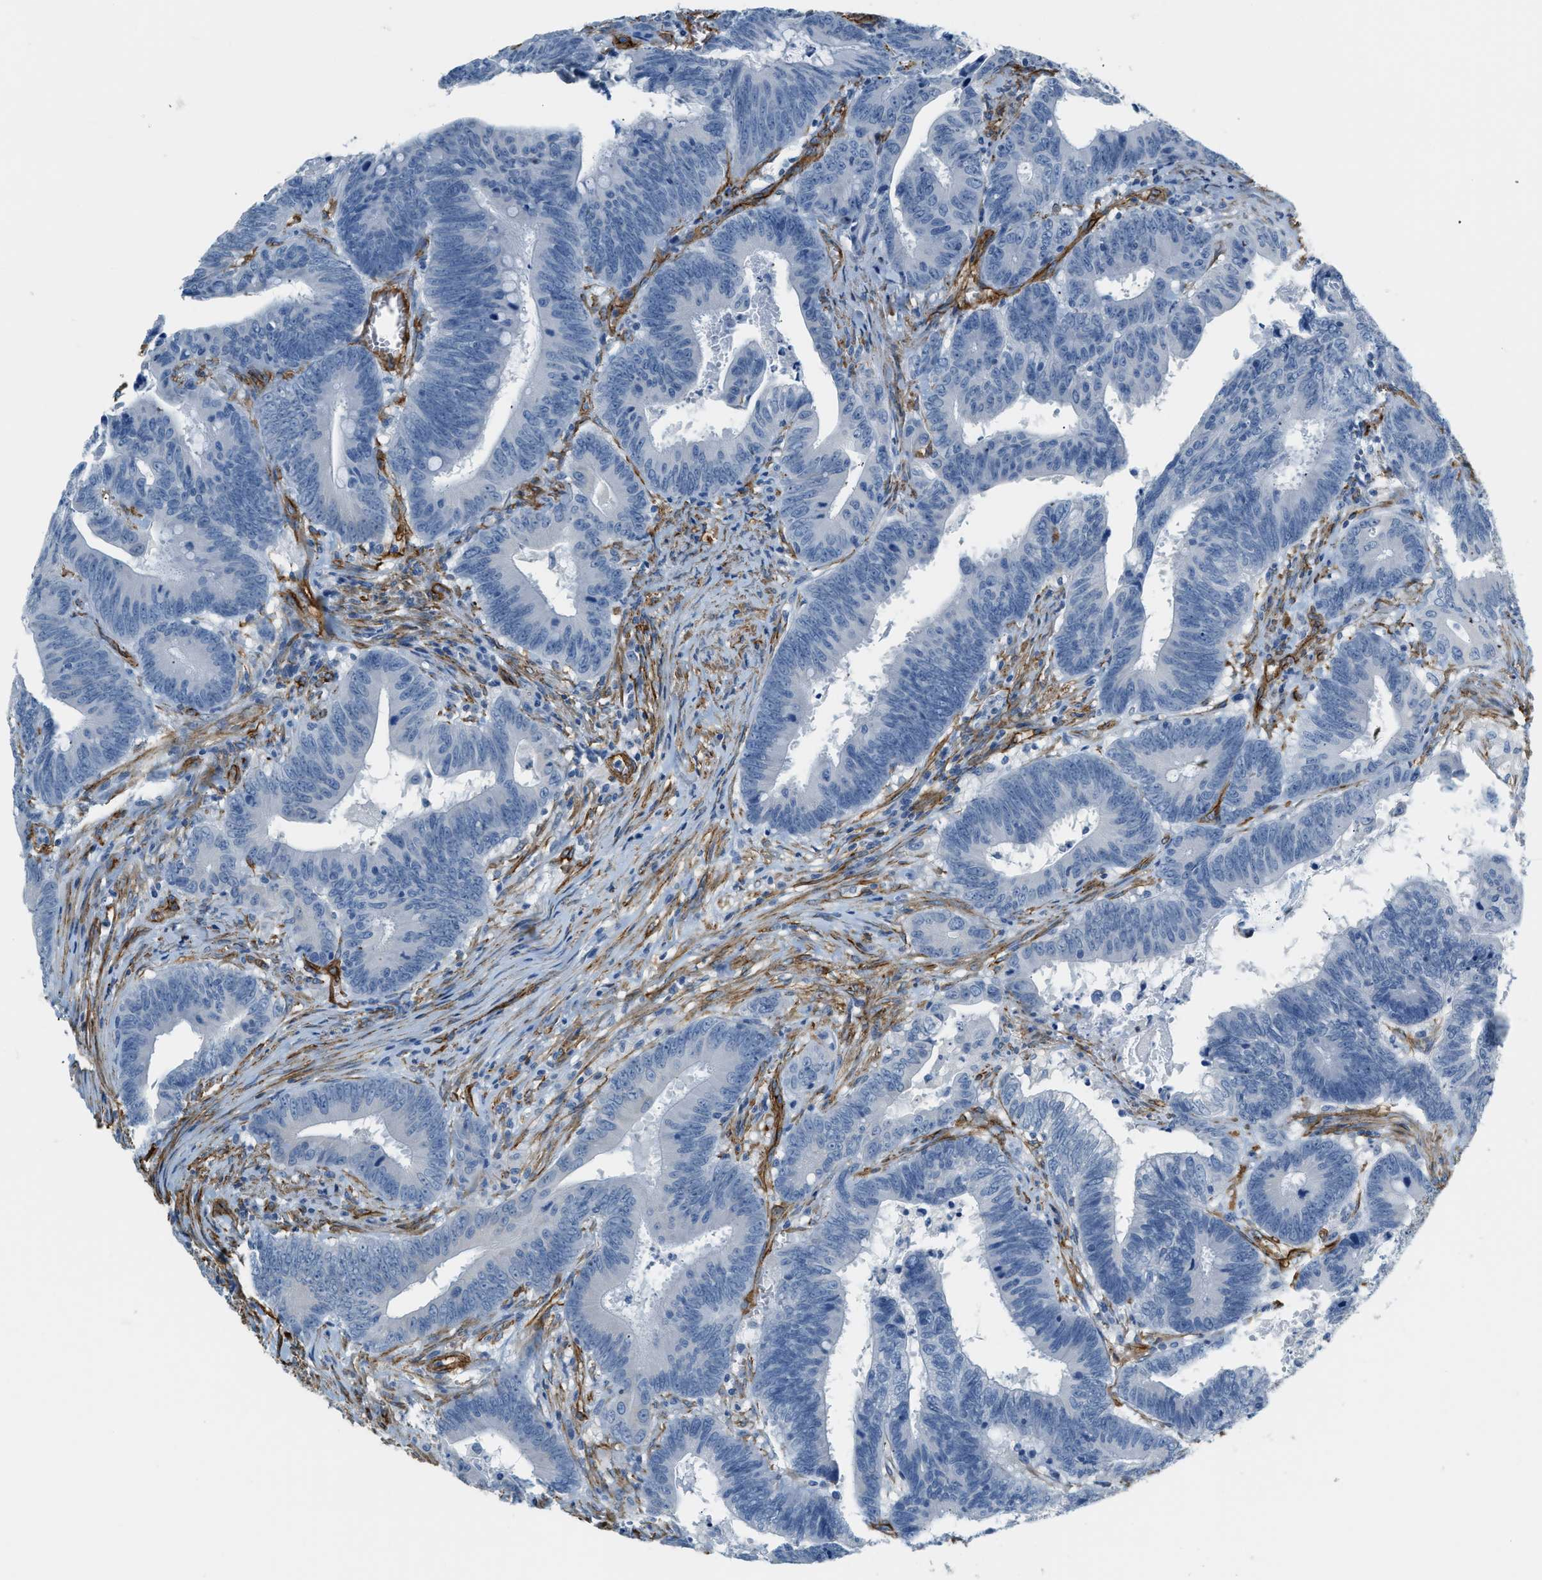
{"staining": {"intensity": "negative", "quantity": "none", "location": "none"}, "tissue": "colorectal cancer", "cell_type": "Tumor cells", "image_type": "cancer", "snomed": [{"axis": "morphology", "description": "Adenocarcinoma, NOS"}, {"axis": "topography", "description": "Colon"}], "caption": "Immunohistochemistry (IHC) photomicrograph of human adenocarcinoma (colorectal) stained for a protein (brown), which reveals no expression in tumor cells.", "gene": "TMEM43", "patient": {"sex": "male", "age": 45}}